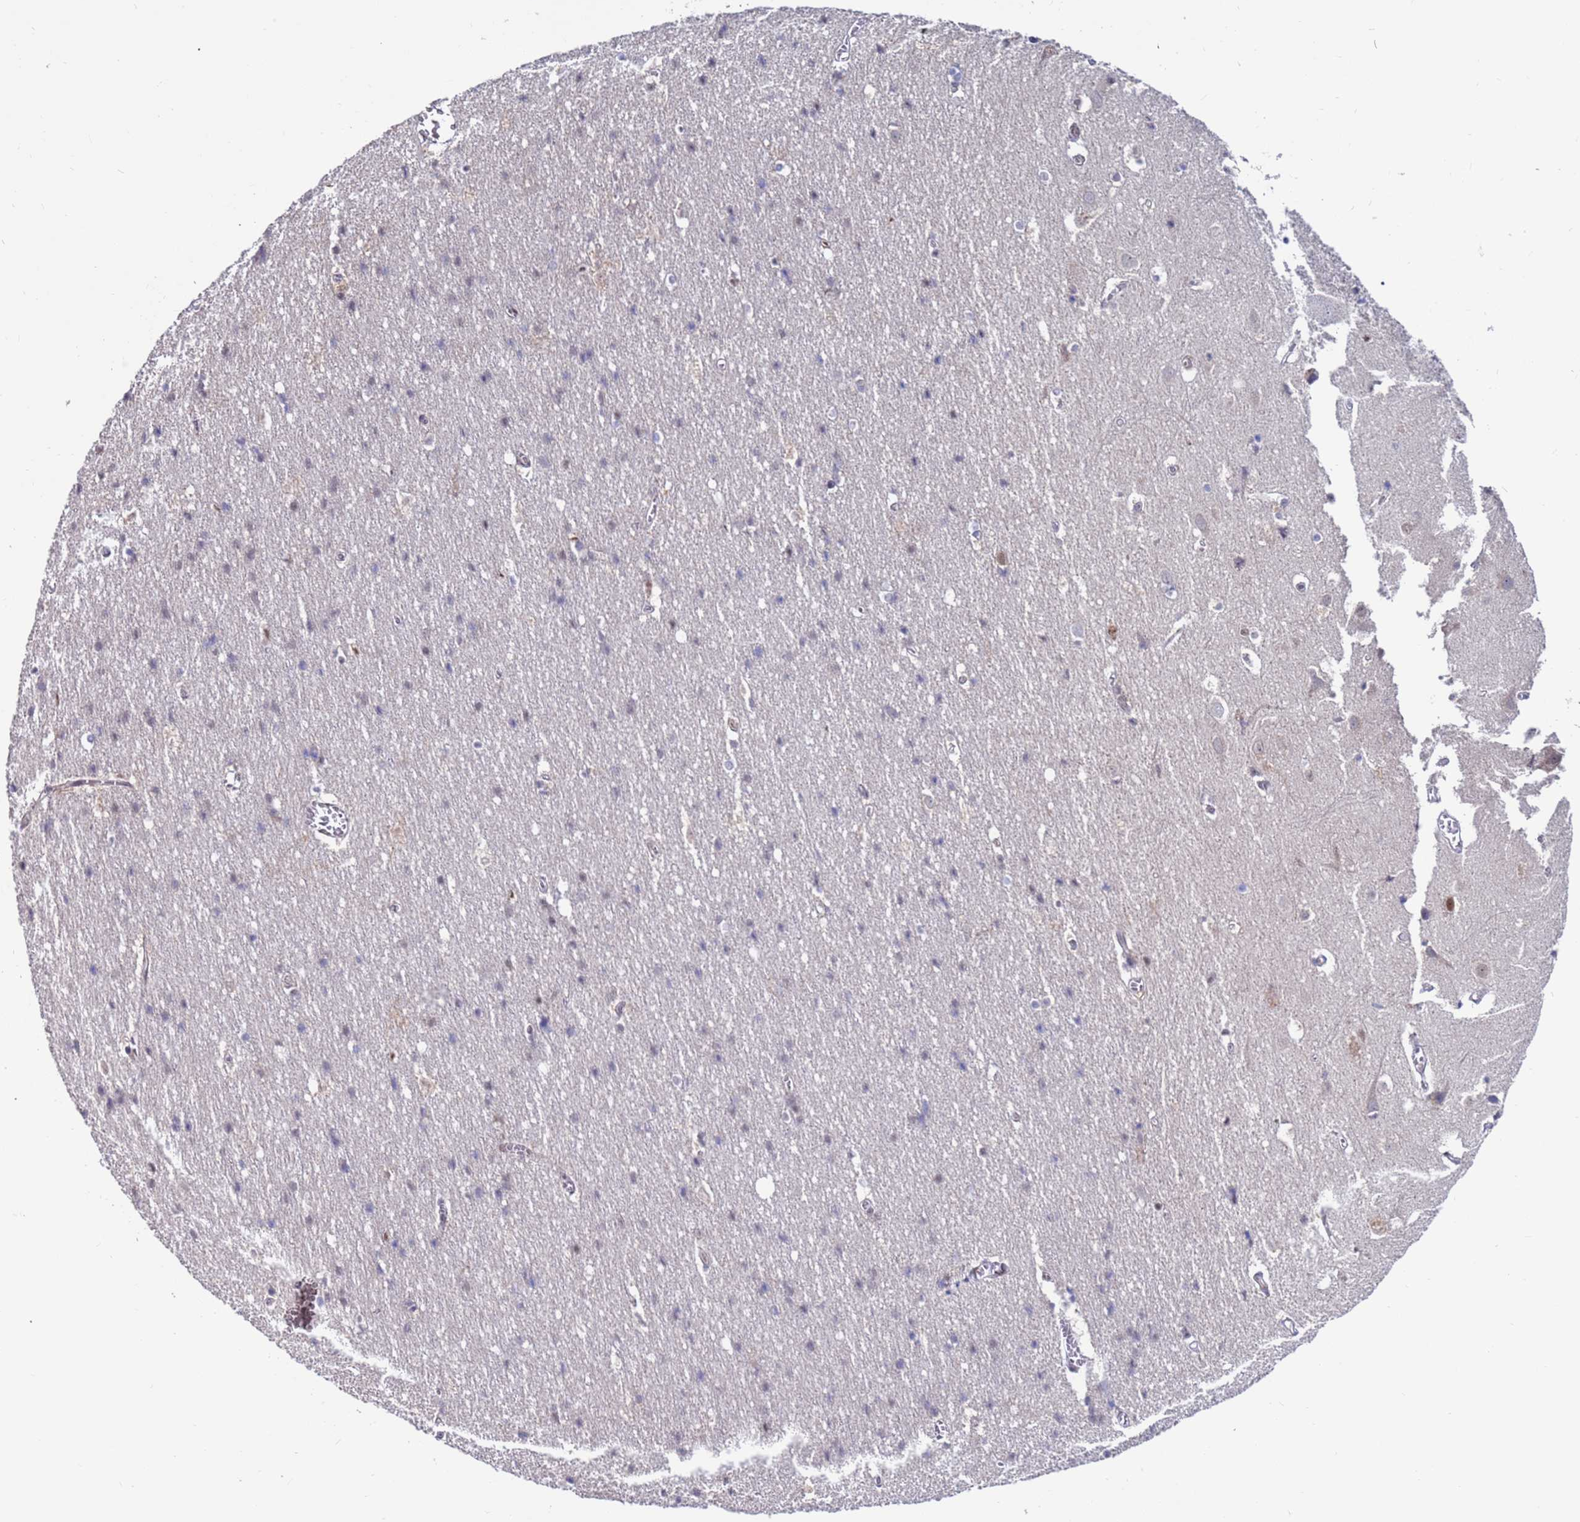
{"staining": {"intensity": "negative", "quantity": "none", "location": "none"}, "tissue": "cerebral cortex", "cell_type": "Endothelial cells", "image_type": "normal", "snomed": [{"axis": "morphology", "description": "Normal tissue, NOS"}, {"axis": "topography", "description": "Cerebral cortex"}], "caption": "High power microscopy histopathology image of an IHC photomicrograph of benign cerebral cortex, revealing no significant positivity in endothelial cells. (DAB (3,3'-diaminobenzidine) immunohistochemistry with hematoxylin counter stain).", "gene": "FBXO27", "patient": {"sex": "male", "age": 54}}